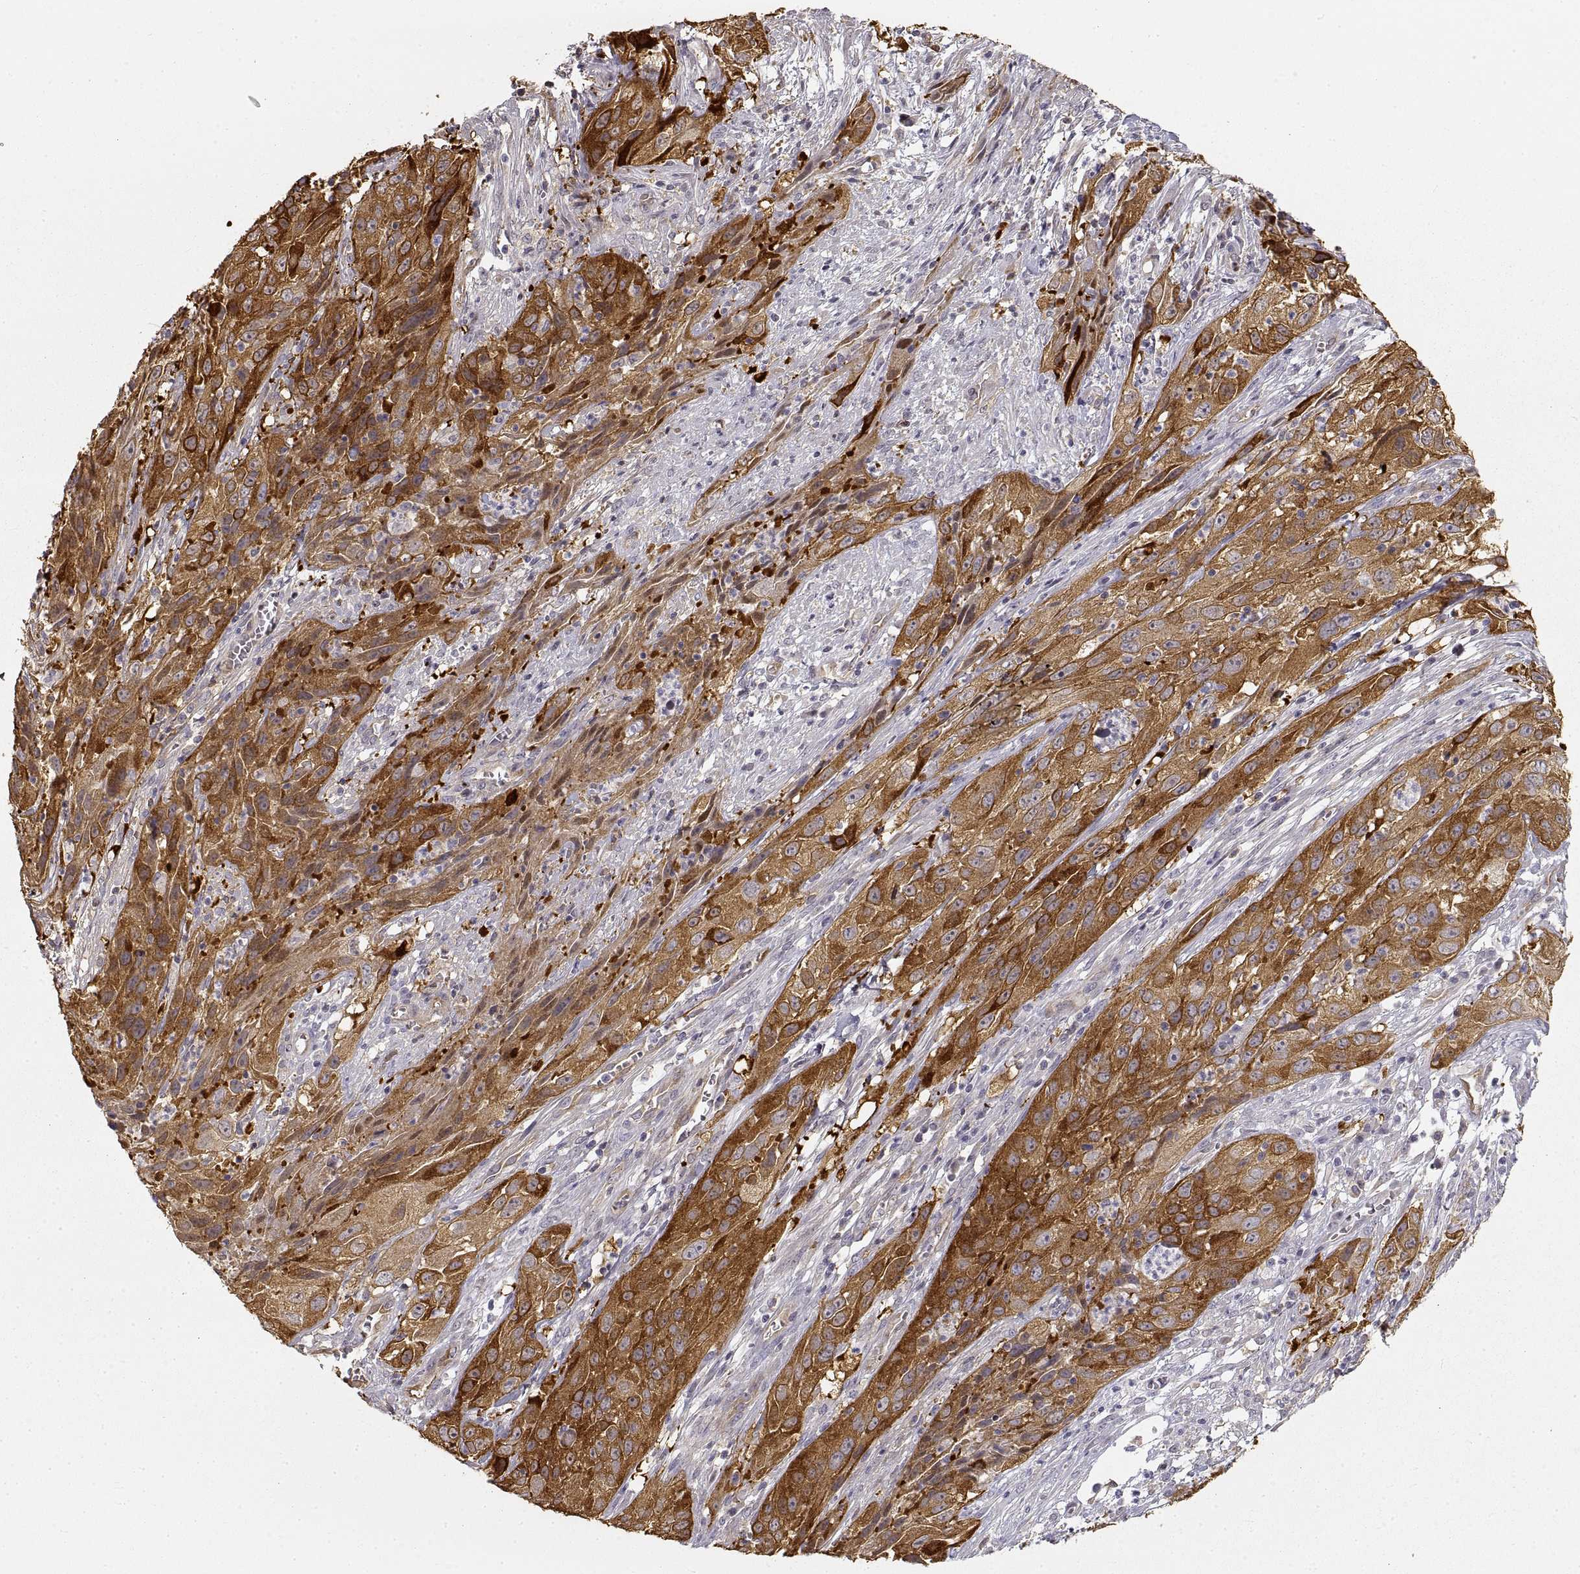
{"staining": {"intensity": "strong", "quantity": ">75%", "location": "cytoplasmic/membranous"}, "tissue": "cervical cancer", "cell_type": "Tumor cells", "image_type": "cancer", "snomed": [{"axis": "morphology", "description": "Squamous cell carcinoma, NOS"}, {"axis": "topography", "description": "Cervix"}], "caption": "Immunohistochemistry of cervical squamous cell carcinoma demonstrates high levels of strong cytoplasmic/membranous positivity in approximately >75% of tumor cells. The staining is performed using DAB brown chromogen to label protein expression. The nuclei are counter-stained blue using hematoxylin.", "gene": "HSP90AB1", "patient": {"sex": "female", "age": 32}}